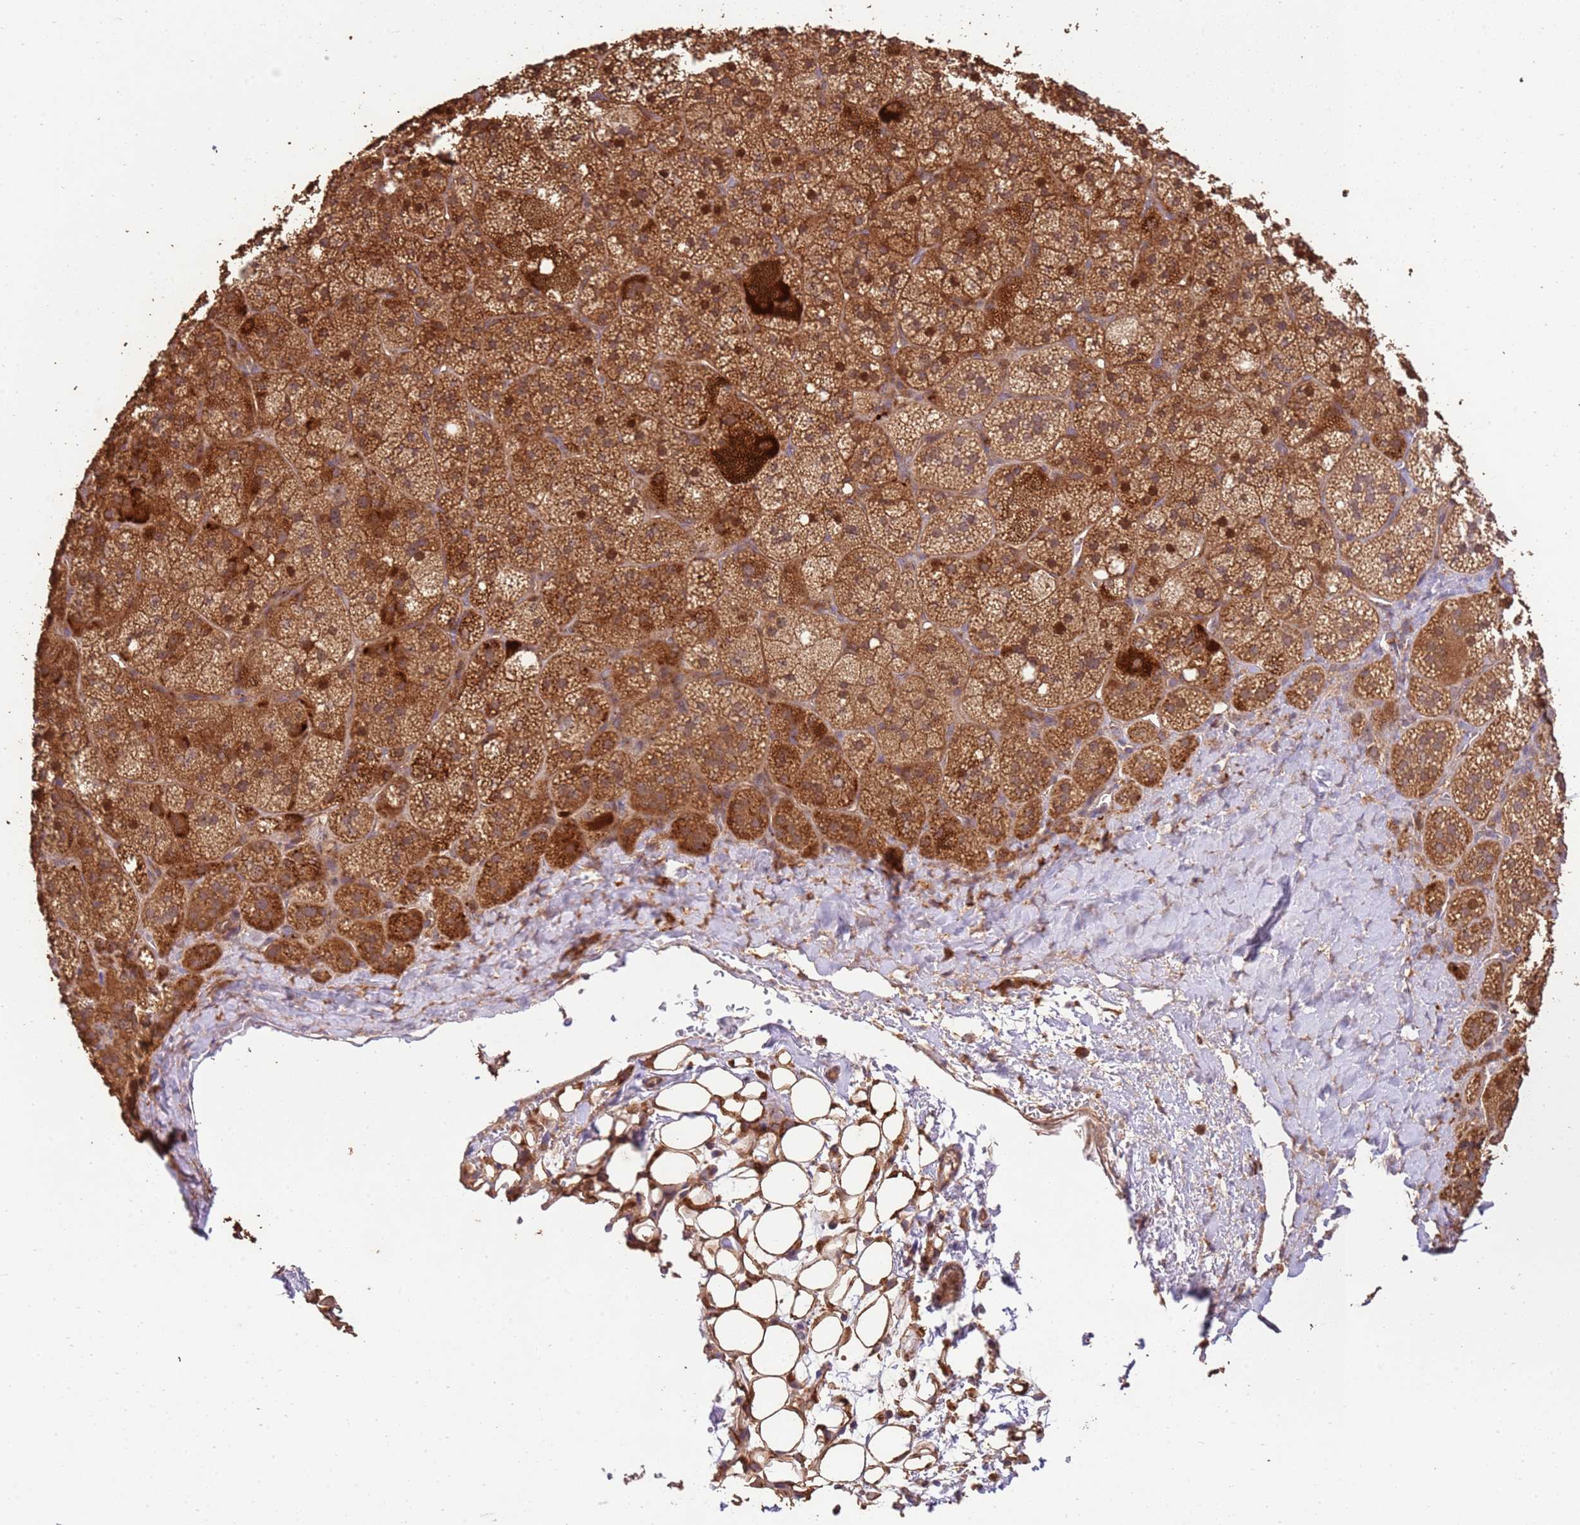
{"staining": {"intensity": "strong", "quantity": ">75%", "location": "cytoplasmic/membranous"}, "tissue": "adrenal gland", "cell_type": "Glandular cells", "image_type": "normal", "snomed": [{"axis": "morphology", "description": "Normal tissue, NOS"}, {"axis": "topography", "description": "Adrenal gland"}], "caption": "Adrenal gland stained for a protein reveals strong cytoplasmic/membranous positivity in glandular cells. (DAB (3,3'-diaminobenzidine) = brown stain, brightfield microscopy at high magnification).", "gene": "LRRC28", "patient": {"sex": "male", "age": 61}}